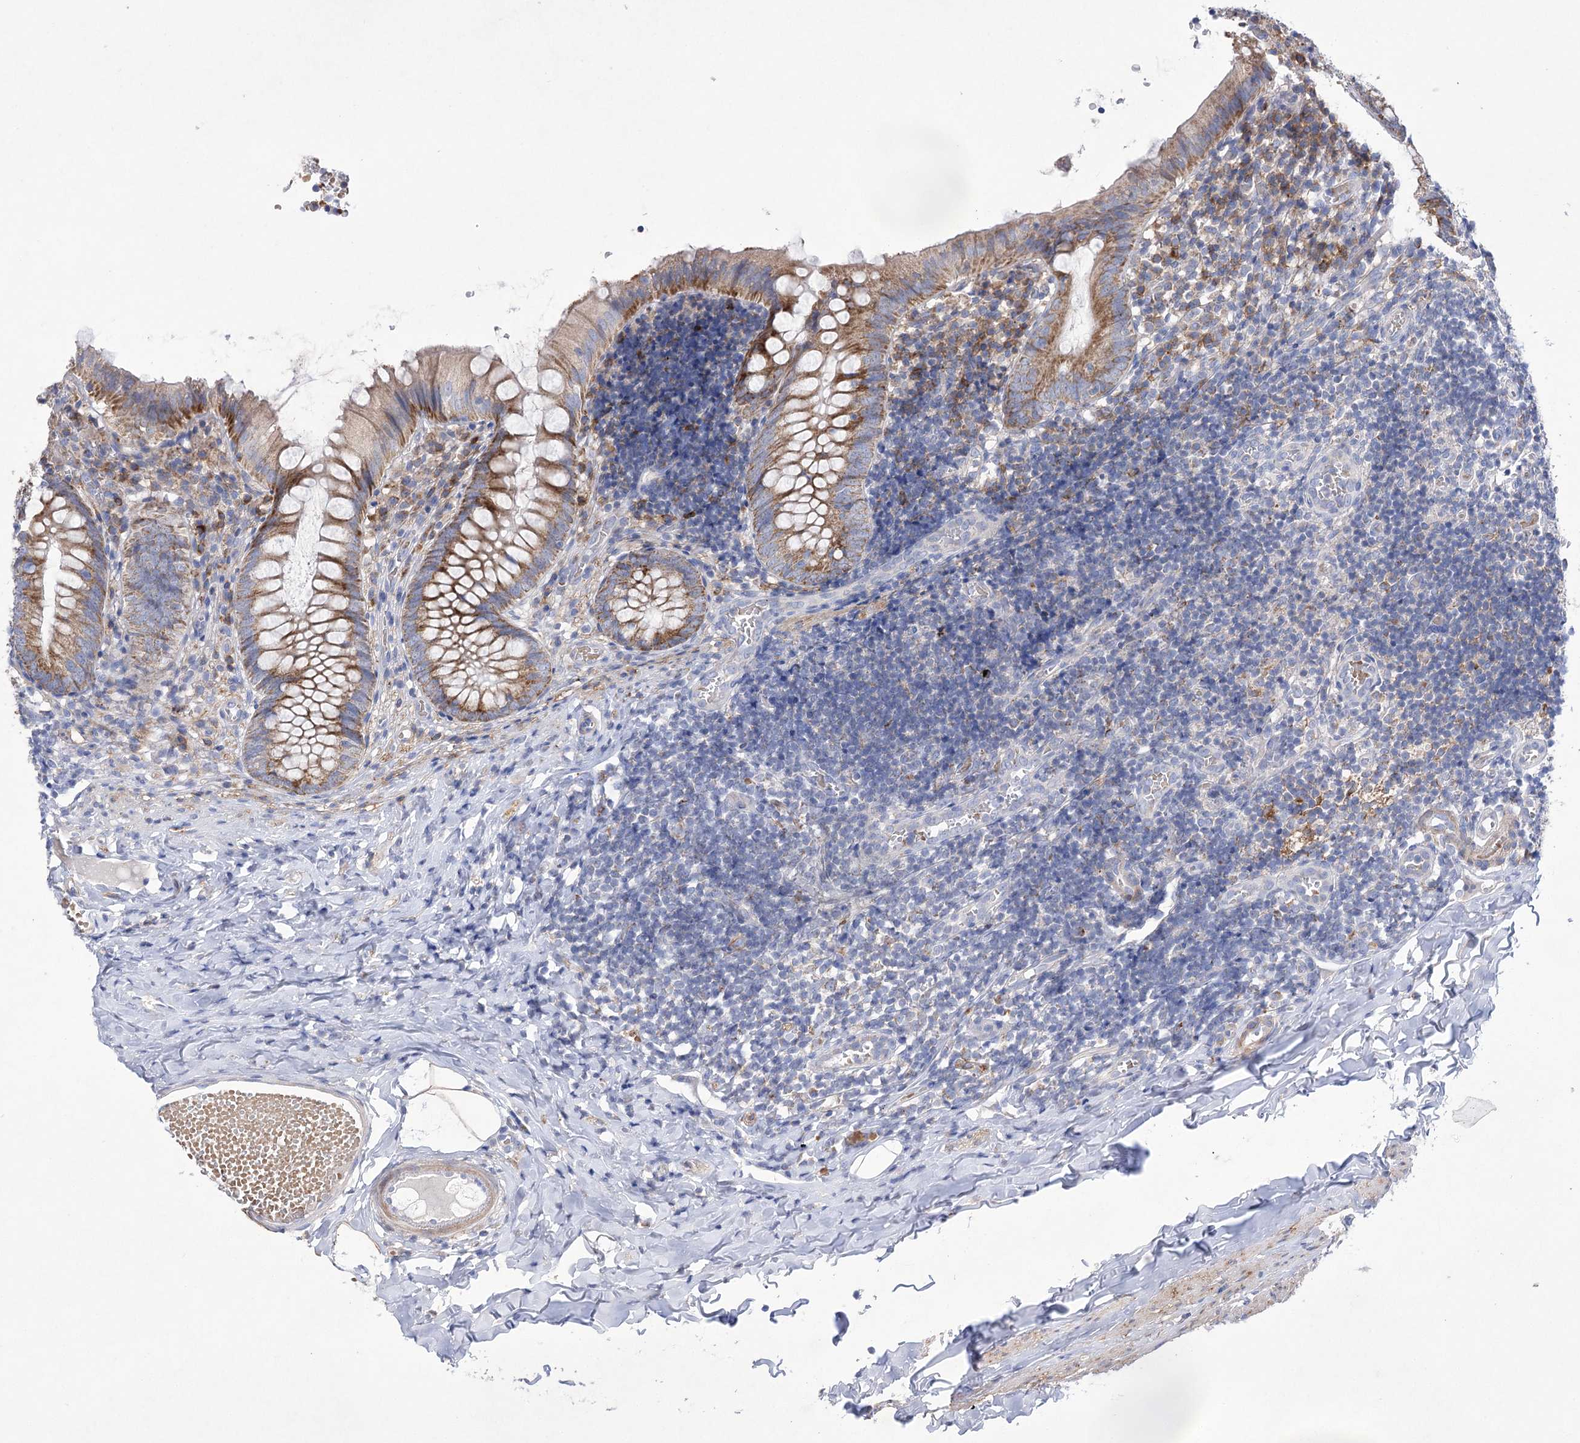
{"staining": {"intensity": "moderate", "quantity": ">75%", "location": "cytoplasmic/membranous"}, "tissue": "appendix", "cell_type": "Glandular cells", "image_type": "normal", "snomed": [{"axis": "morphology", "description": "Normal tissue, NOS"}, {"axis": "topography", "description": "Appendix"}], "caption": "This is a photomicrograph of immunohistochemistry (IHC) staining of benign appendix, which shows moderate staining in the cytoplasmic/membranous of glandular cells.", "gene": "COX15", "patient": {"sex": "male", "age": 8}}